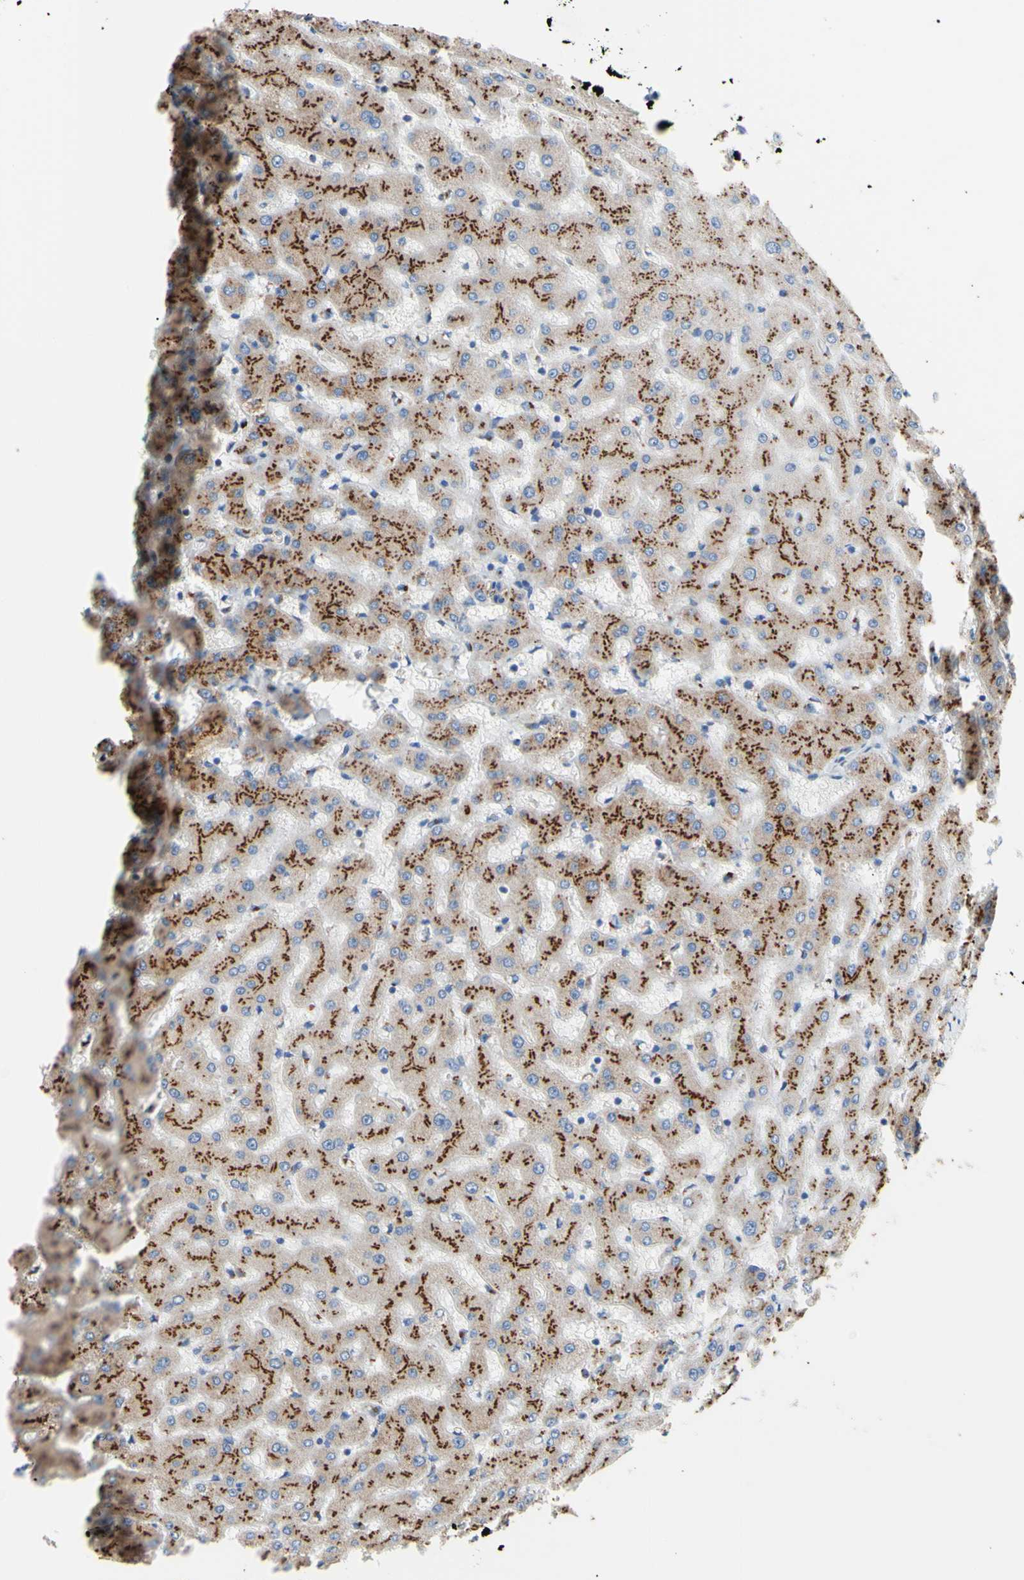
{"staining": {"intensity": "weak", "quantity": ">75%", "location": "cytoplasmic/membranous"}, "tissue": "liver", "cell_type": "Cholangiocytes", "image_type": "normal", "snomed": [{"axis": "morphology", "description": "Normal tissue, NOS"}, {"axis": "topography", "description": "Liver"}], "caption": "Protein expression analysis of benign human liver reveals weak cytoplasmic/membranous positivity in approximately >75% of cholangiocytes. The staining was performed using DAB, with brown indicating positive protein expression. Nuclei are stained blue with hematoxylin.", "gene": "GALNT2", "patient": {"sex": "female", "age": 63}}